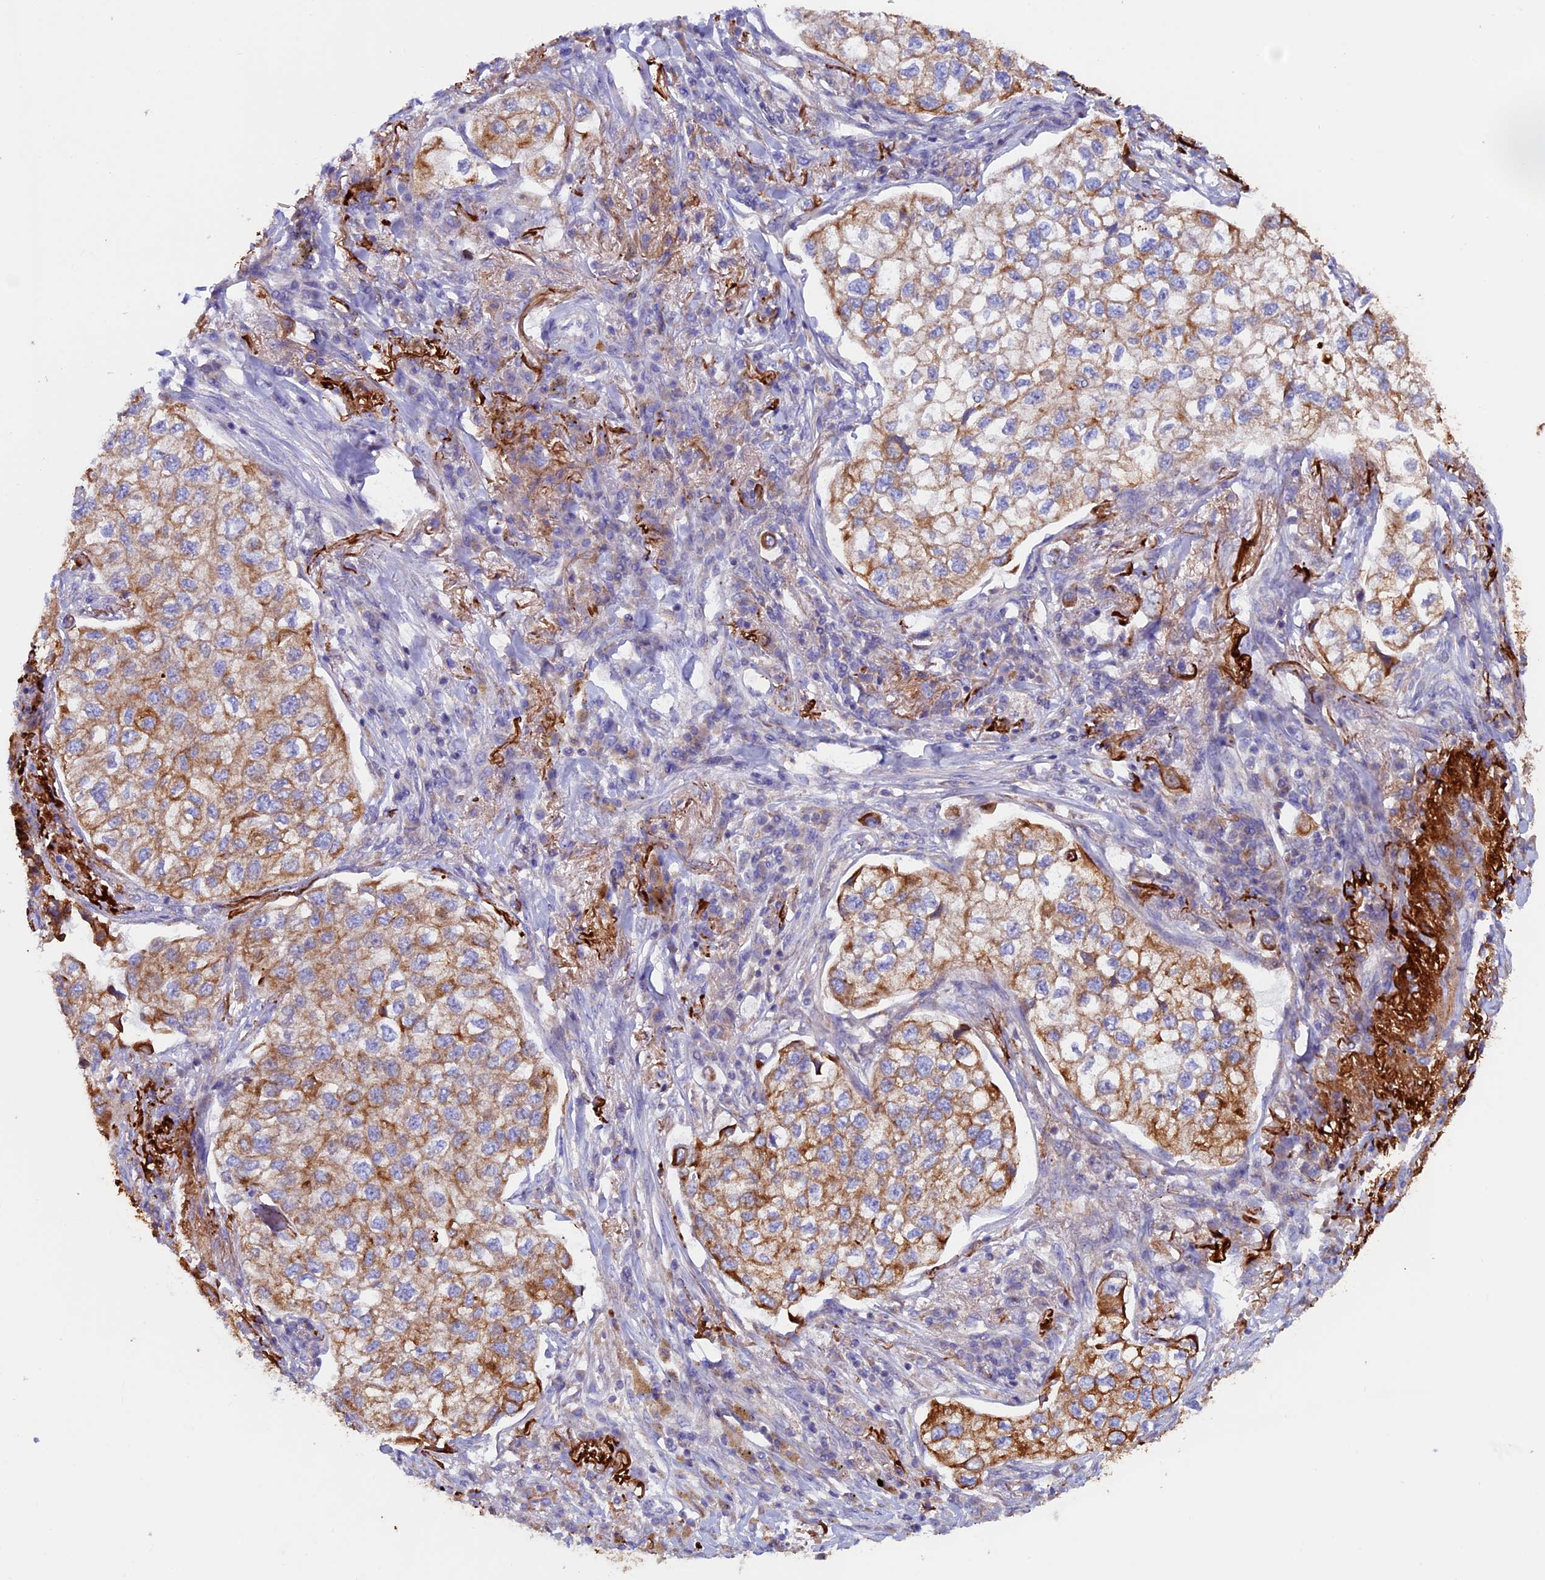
{"staining": {"intensity": "moderate", "quantity": ">75%", "location": "cytoplasmic/membranous"}, "tissue": "lung cancer", "cell_type": "Tumor cells", "image_type": "cancer", "snomed": [{"axis": "morphology", "description": "Adenocarcinoma, NOS"}, {"axis": "topography", "description": "Lung"}], "caption": "Lung cancer (adenocarcinoma) stained for a protein reveals moderate cytoplasmic/membranous positivity in tumor cells.", "gene": "PTPN9", "patient": {"sex": "male", "age": 63}}